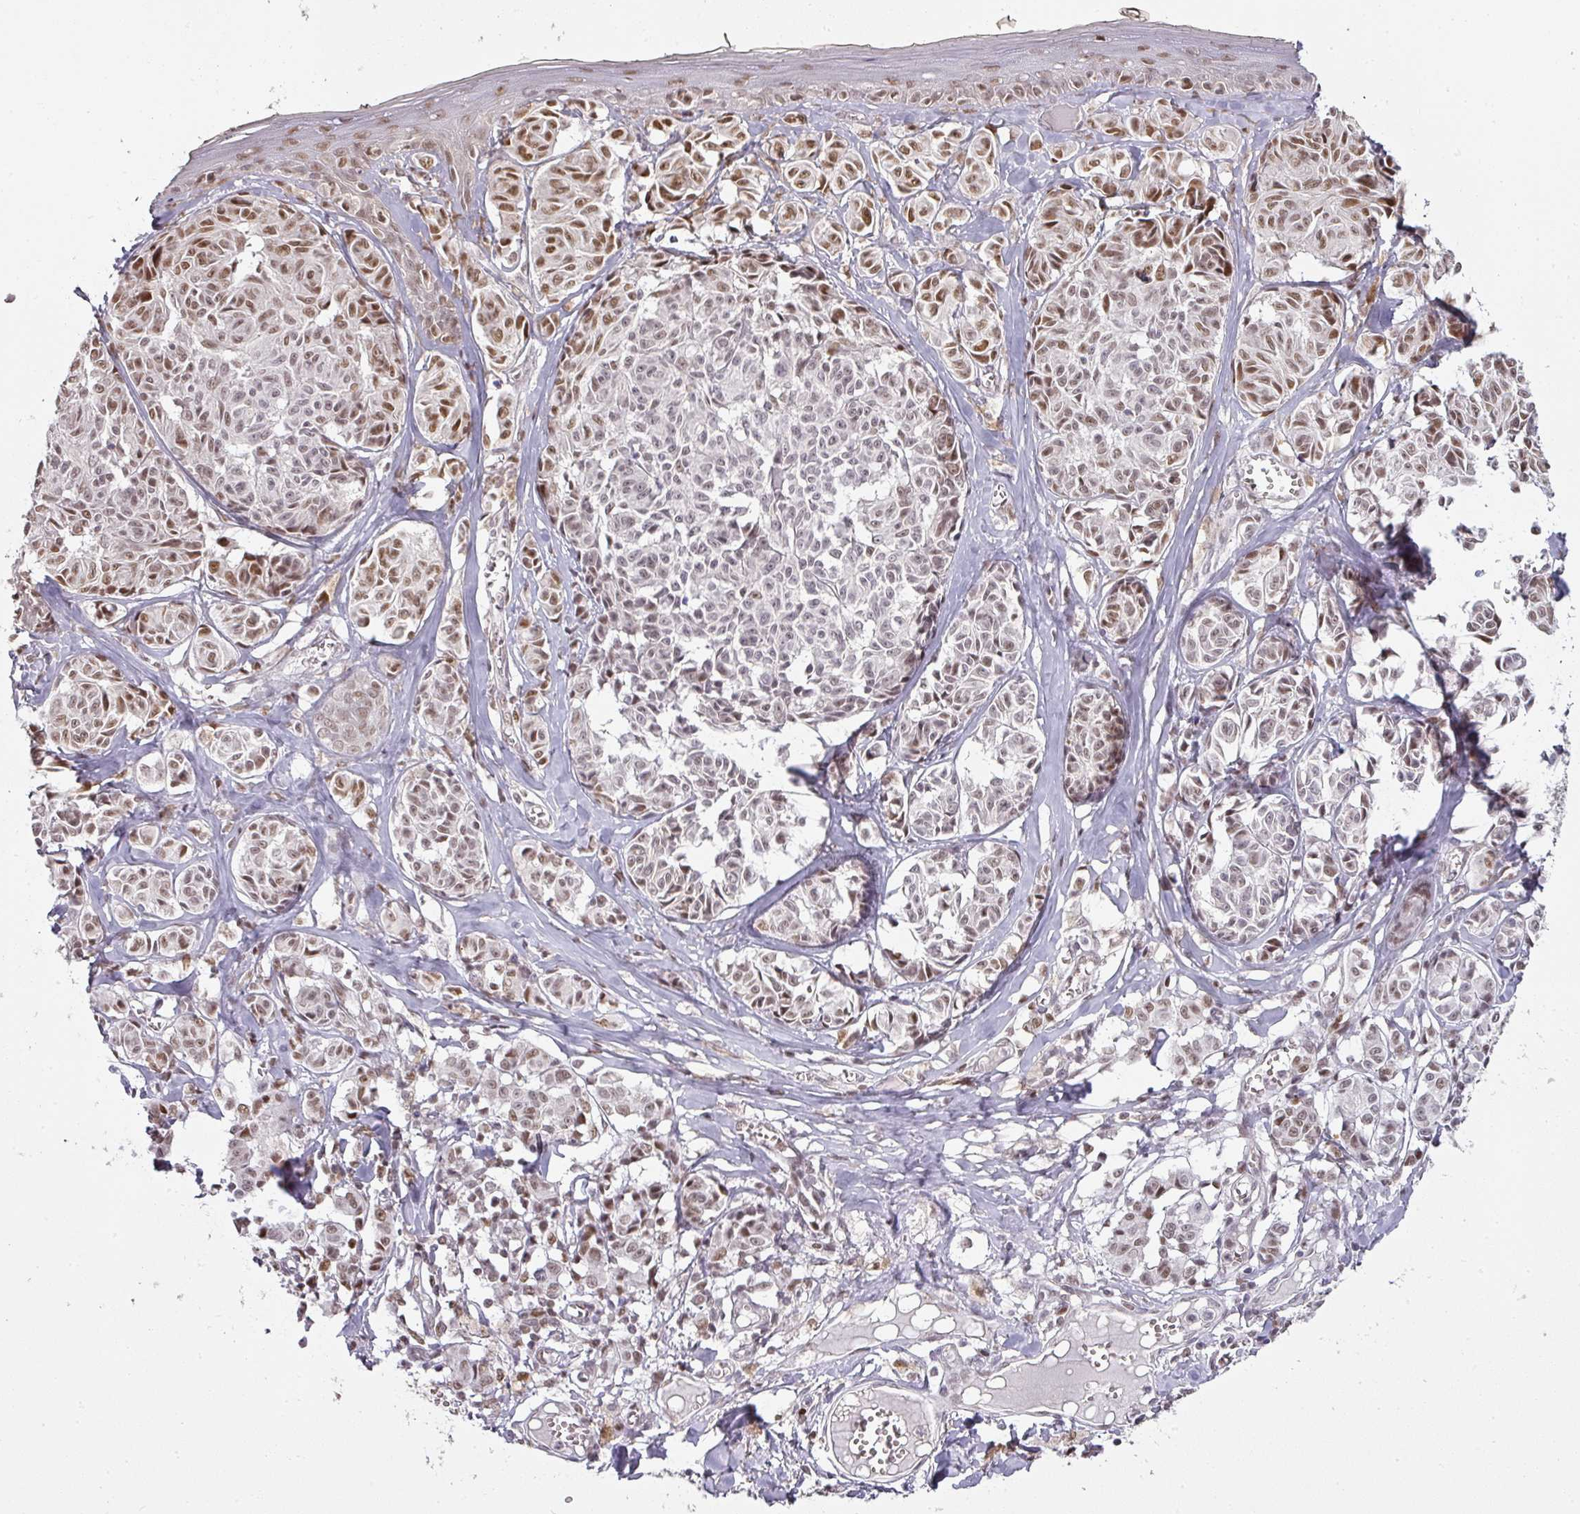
{"staining": {"intensity": "moderate", "quantity": "25%-75%", "location": "nuclear"}, "tissue": "melanoma", "cell_type": "Tumor cells", "image_type": "cancer", "snomed": [{"axis": "morphology", "description": "Malignant melanoma, NOS"}, {"axis": "topography", "description": "Skin"}], "caption": "Melanoma stained for a protein reveals moderate nuclear positivity in tumor cells.", "gene": "GPRIN2", "patient": {"sex": "female", "age": 43}}